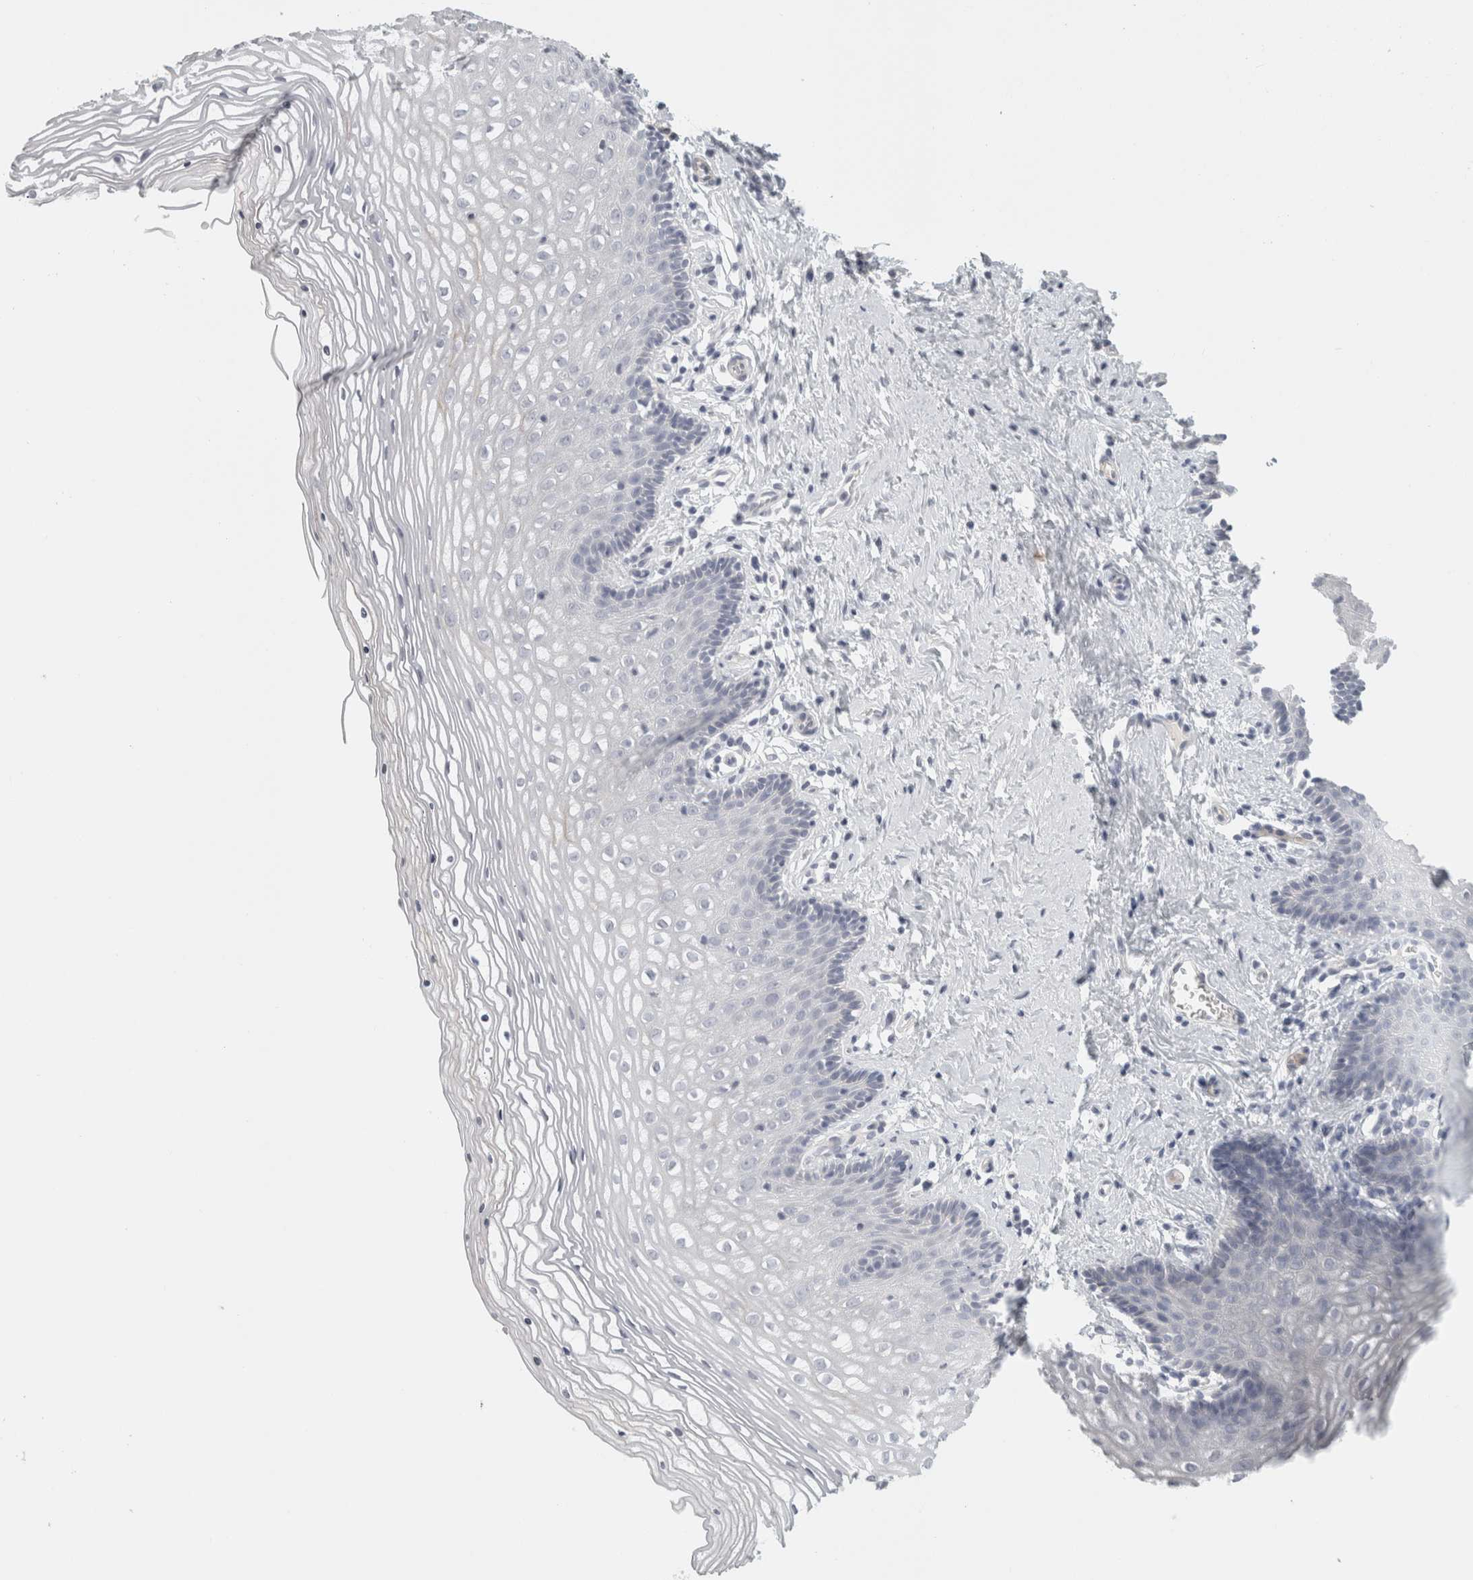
{"staining": {"intensity": "negative", "quantity": "none", "location": "none"}, "tissue": "vagina", "cell_type": "Squamous epithelial cells", "image_type": "normal", "snomed": [{"axis": "morphology", "description": "Normal tissue, NOS"}, {"axis": "topography", "description": "Vagina"}], "caption": "Micrograph shows no protein expression in squamous epithelial cells of benign vagina.", "gene": "FBLIM1", "patient": {"sex": "female", "age": 32}}